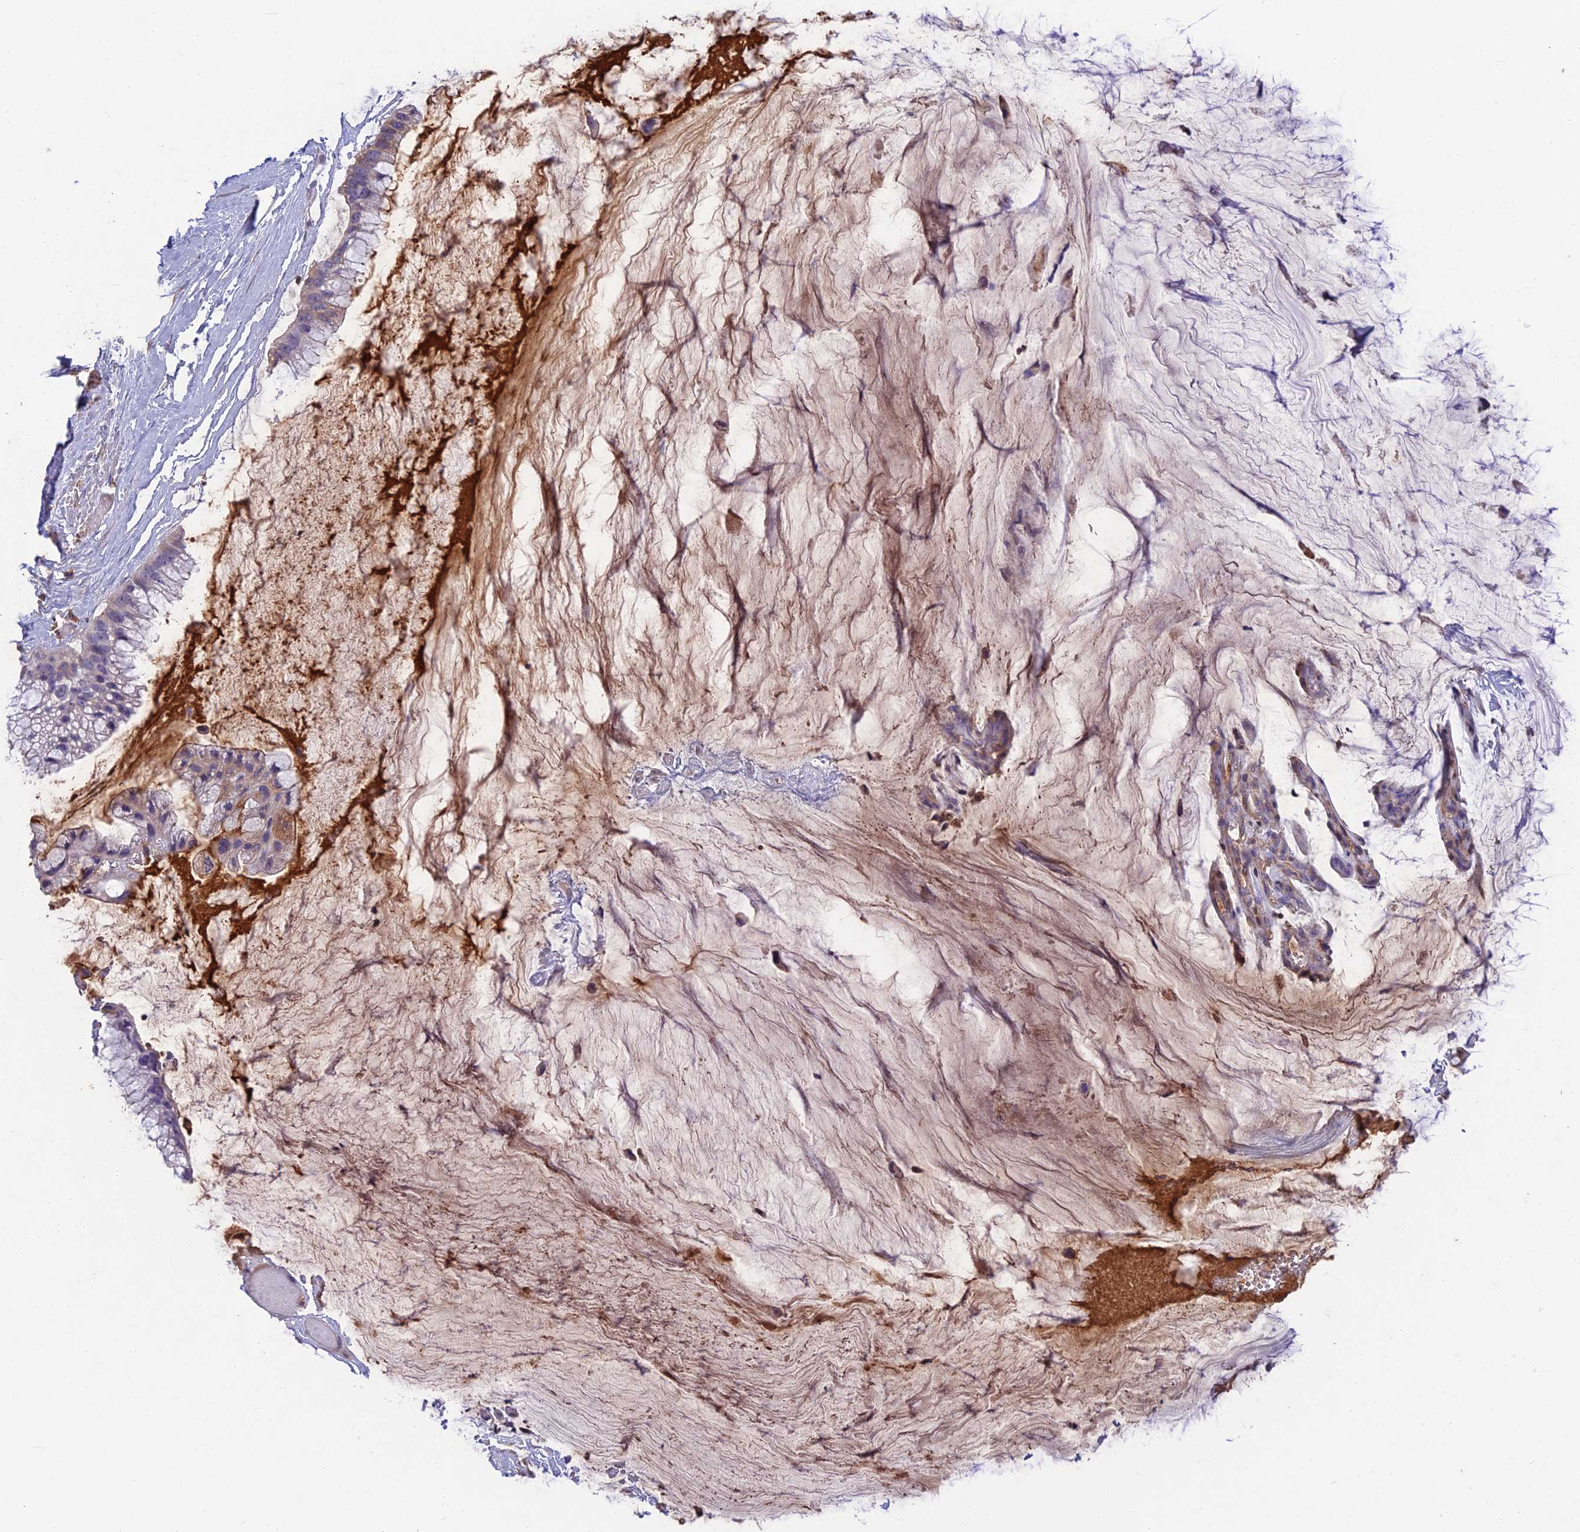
{"staining": {"intensity": "weak", "quantity": "<25%", "location": "cytoplasmic/membranous"}, "tissue": "ovarian cancer", "cell_type": "Tumor cells", "image_type": "cancer", "snomed": [{"axis": "morphology", "description": "Cystadenocarcinoma, mucinous, NOS"}, {"axis": "topography", "description": "Ovary"}], "caption": "Ovarian cancer was stained to show a protein in brown. There is no significant expression in tumor cells.", "gene": "SNAP91", "patient": {"sex": "female", "age": 39}}